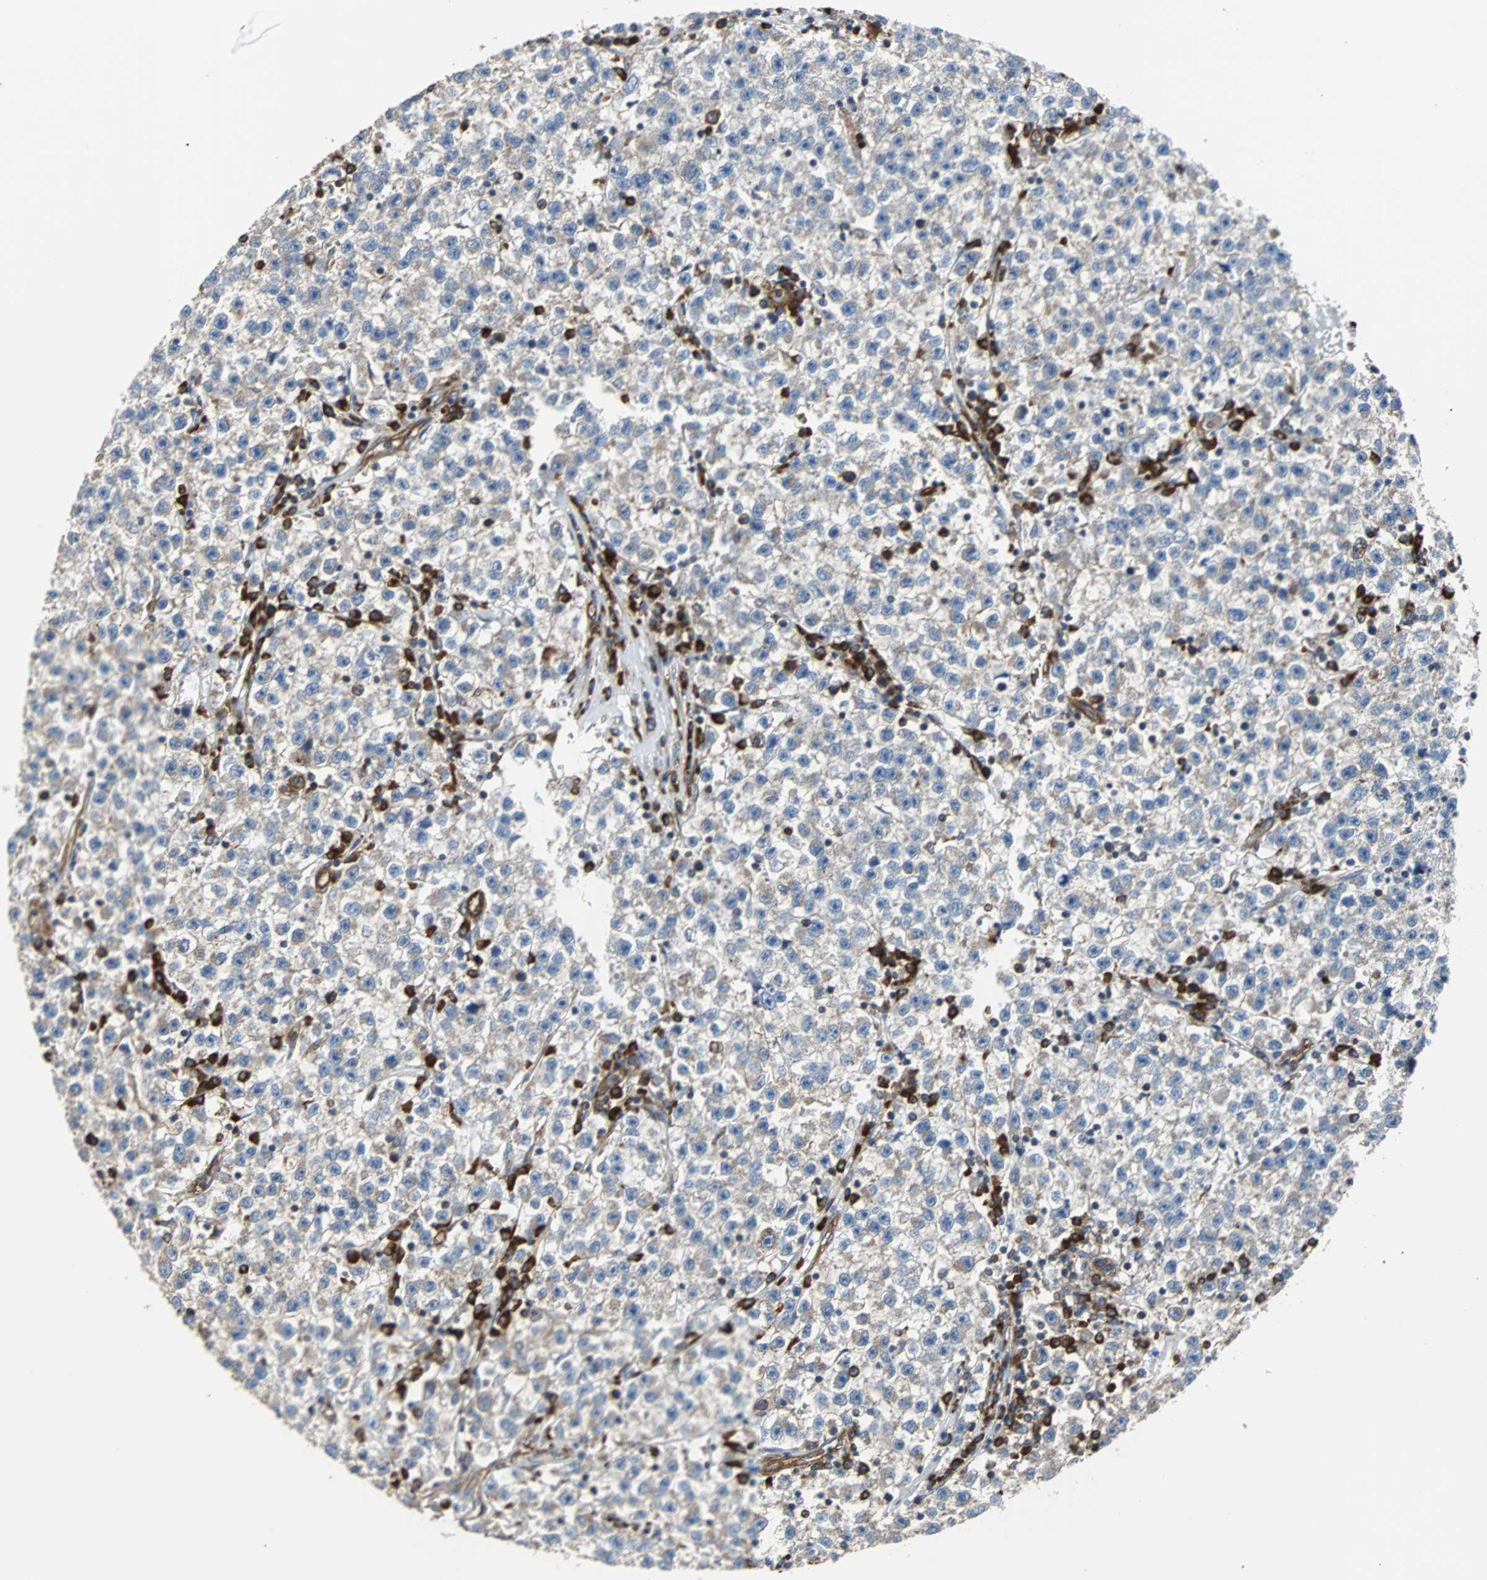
{"staining": {"intensity": "weak", "quantity": ">75%", "location": "cytoplasmic/membranous"}, "tissue": "testis cancer", "cell_type": "Tumor cells", "image_type": "cancer", "snomed": [{"axis": "morphology", "description": "Seminoma, NOS"}, {"axis": "topography", "description": "Testis"}], "caption": "IHC of testis cancer (seminoma) demonstrates low levels of weak cytoplasmic/membranous staining in about >75% of tumor cells. Immunohistochemistry stains the protein in brown and the nuclei are stained blue.", "gene": "PLCG2", "patient": {"sex": "male", "age": 22}}